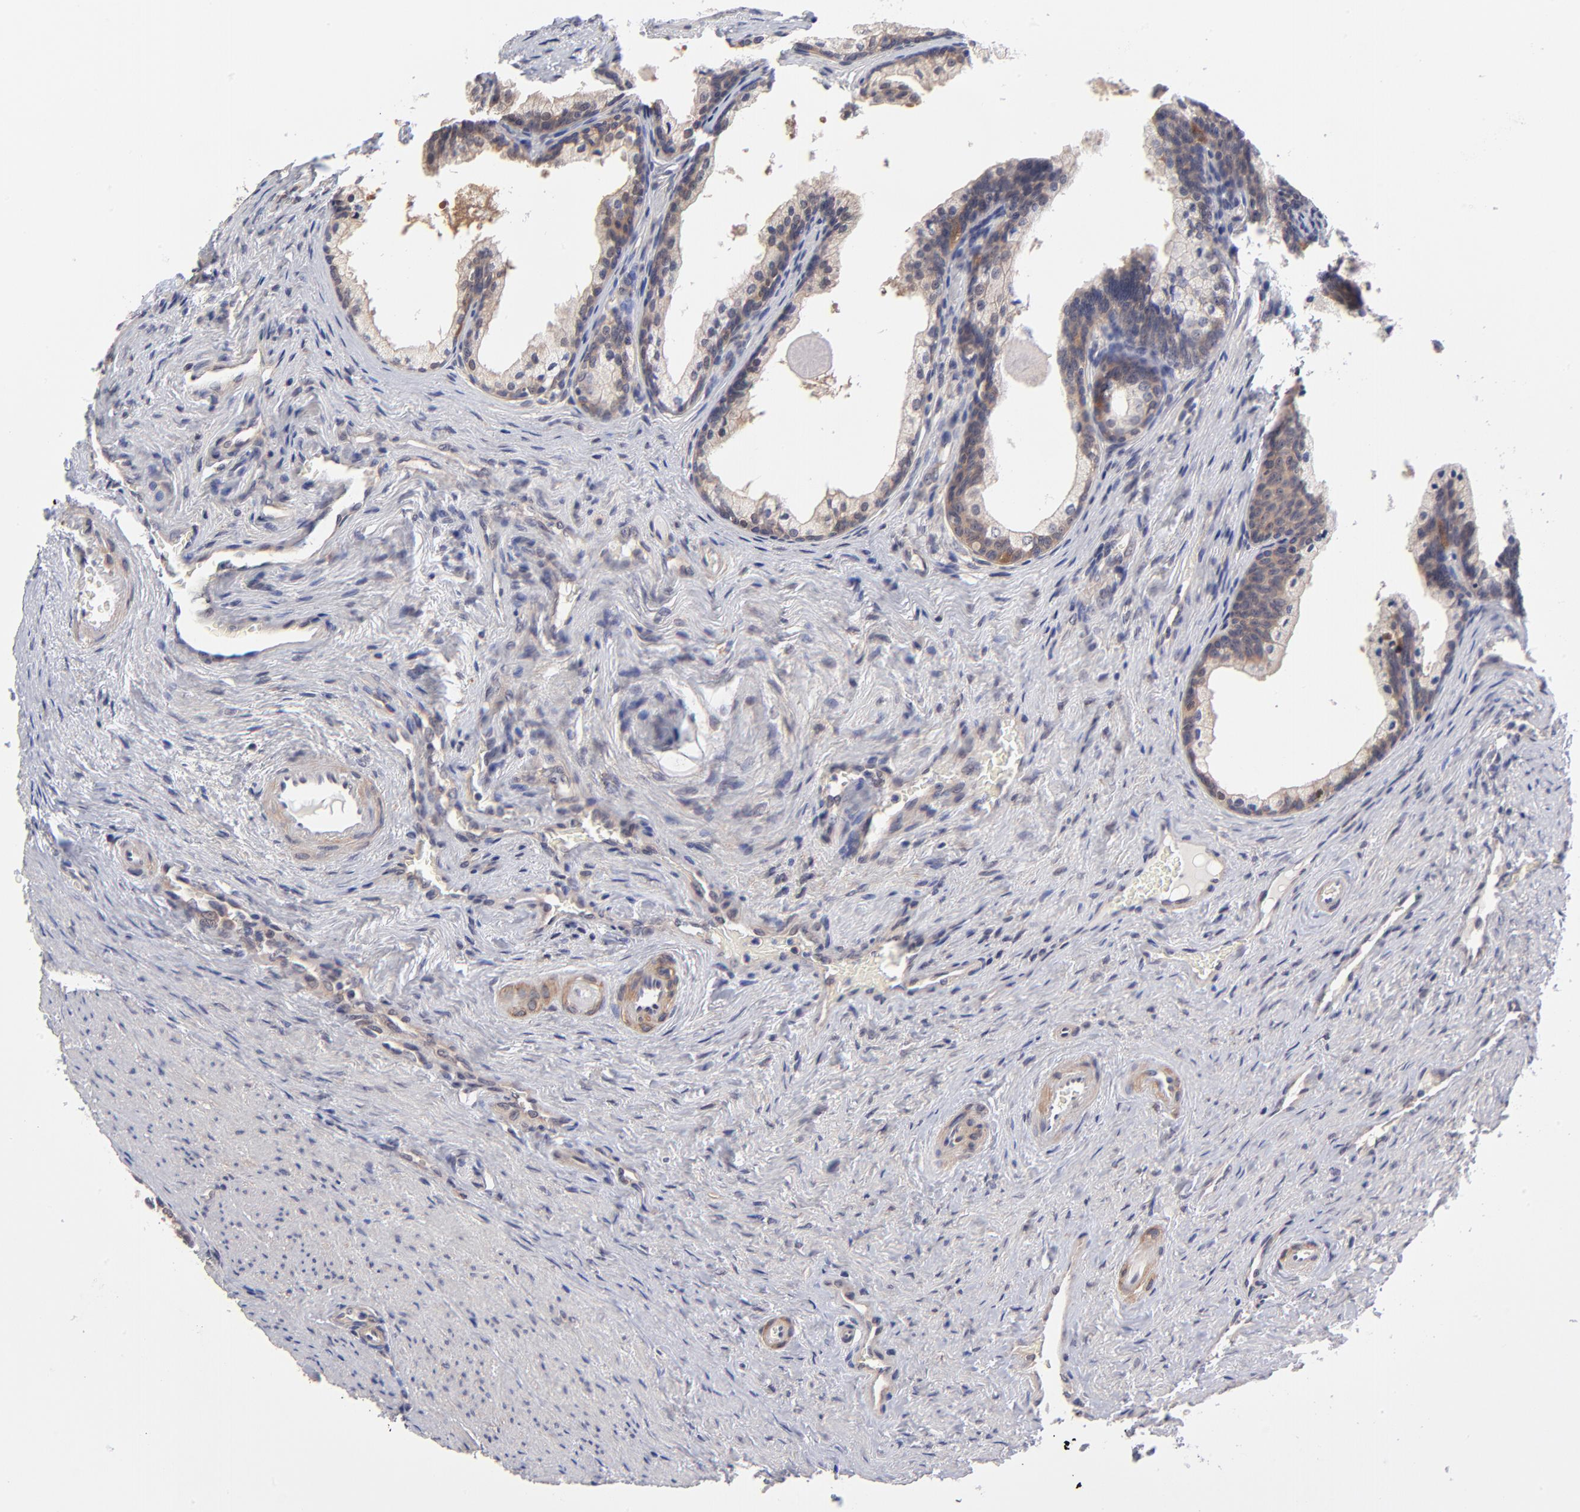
{"staining": {"intensity": "moderate", "quantity": ">75%", "location": "cytoplasmic/membranous"}, "tissue": "prostate cancer", "cell_type": "Tumor cells", "image_type": "cancer", "snomed": [{"axis": "morphology", "description": "Adenocarcinoma, Medium grade"}, {"axis": "topography", "description": "Prostate"}], "caption": "Protein expression analysis of human prostate cancer (medium-grade adenocarcinoma) reveals moderate cytoplasmic/membranous positivity in about >75% of tumor cells. The protein of interest is shown in brown color, while the nuclei are stained blue.", "gene": "UBE2E3", "patient": {"sex": "male", "age": 60}}